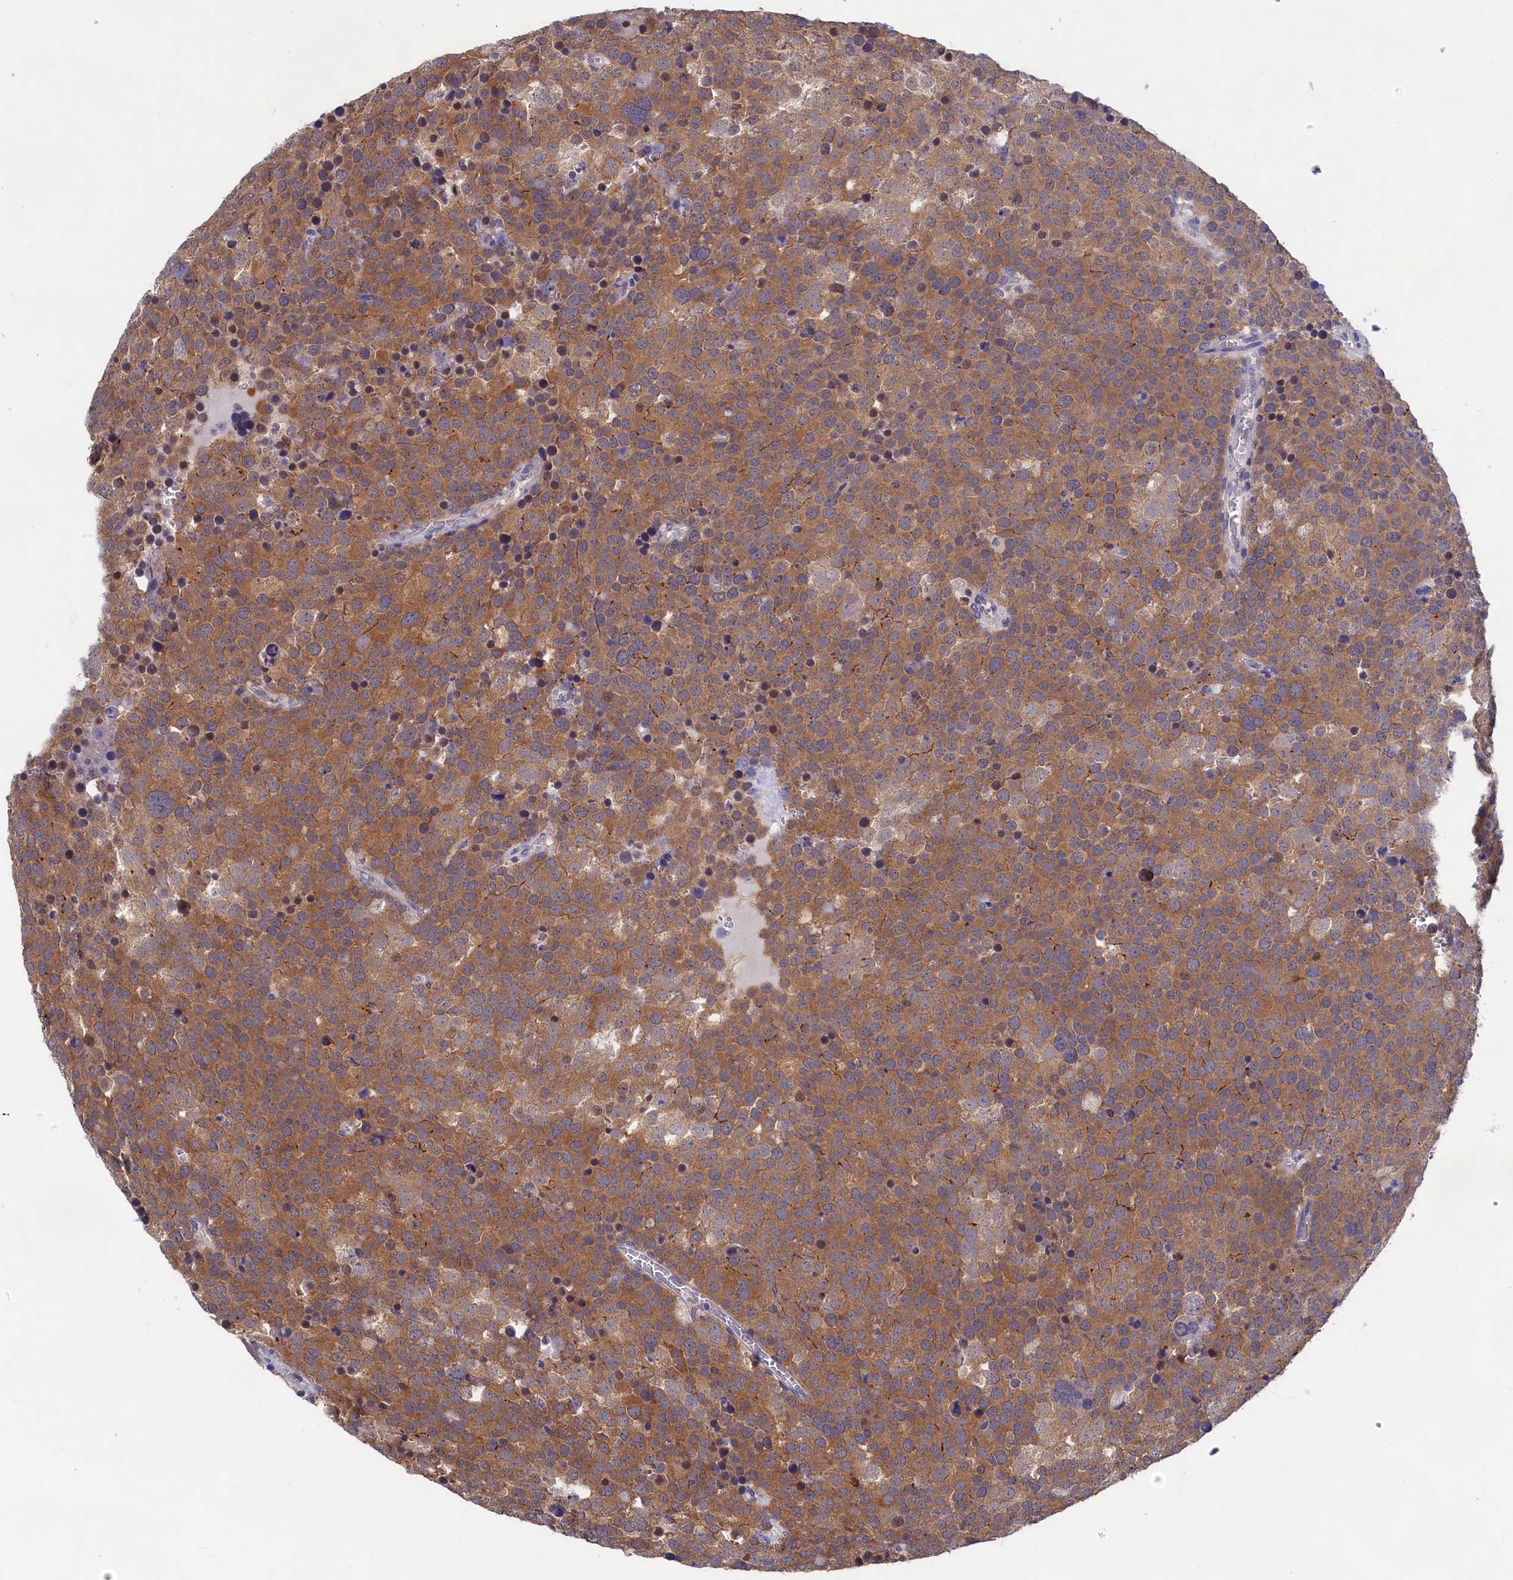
{"staining": {"intensity": "moderate", "quantity": ">75%", "location": "cytoplasmic/membranous"}, "tissue": "testis cancer", "cell_type": "Tumor cells", "image_type": "cancer", "snomed": [{"axis": "morphology", "description": "Seminoma, NOS"}, {"axis": "topography", "description": "Testis"}], "caption": "Seminoma (testis) was stained to show a protein in brown. There is medium levels of moderate cytoplasmic/membranous expression in approximately >75% of tumor cells. The protein is stained brown, and the nuclei are stained in blue (DAB (3,3'-diaminobenzidine) IHC with brightfield microscopy, high magnification).", "gene": "PGP", "patient": {"sex": "male", "age": 71}}